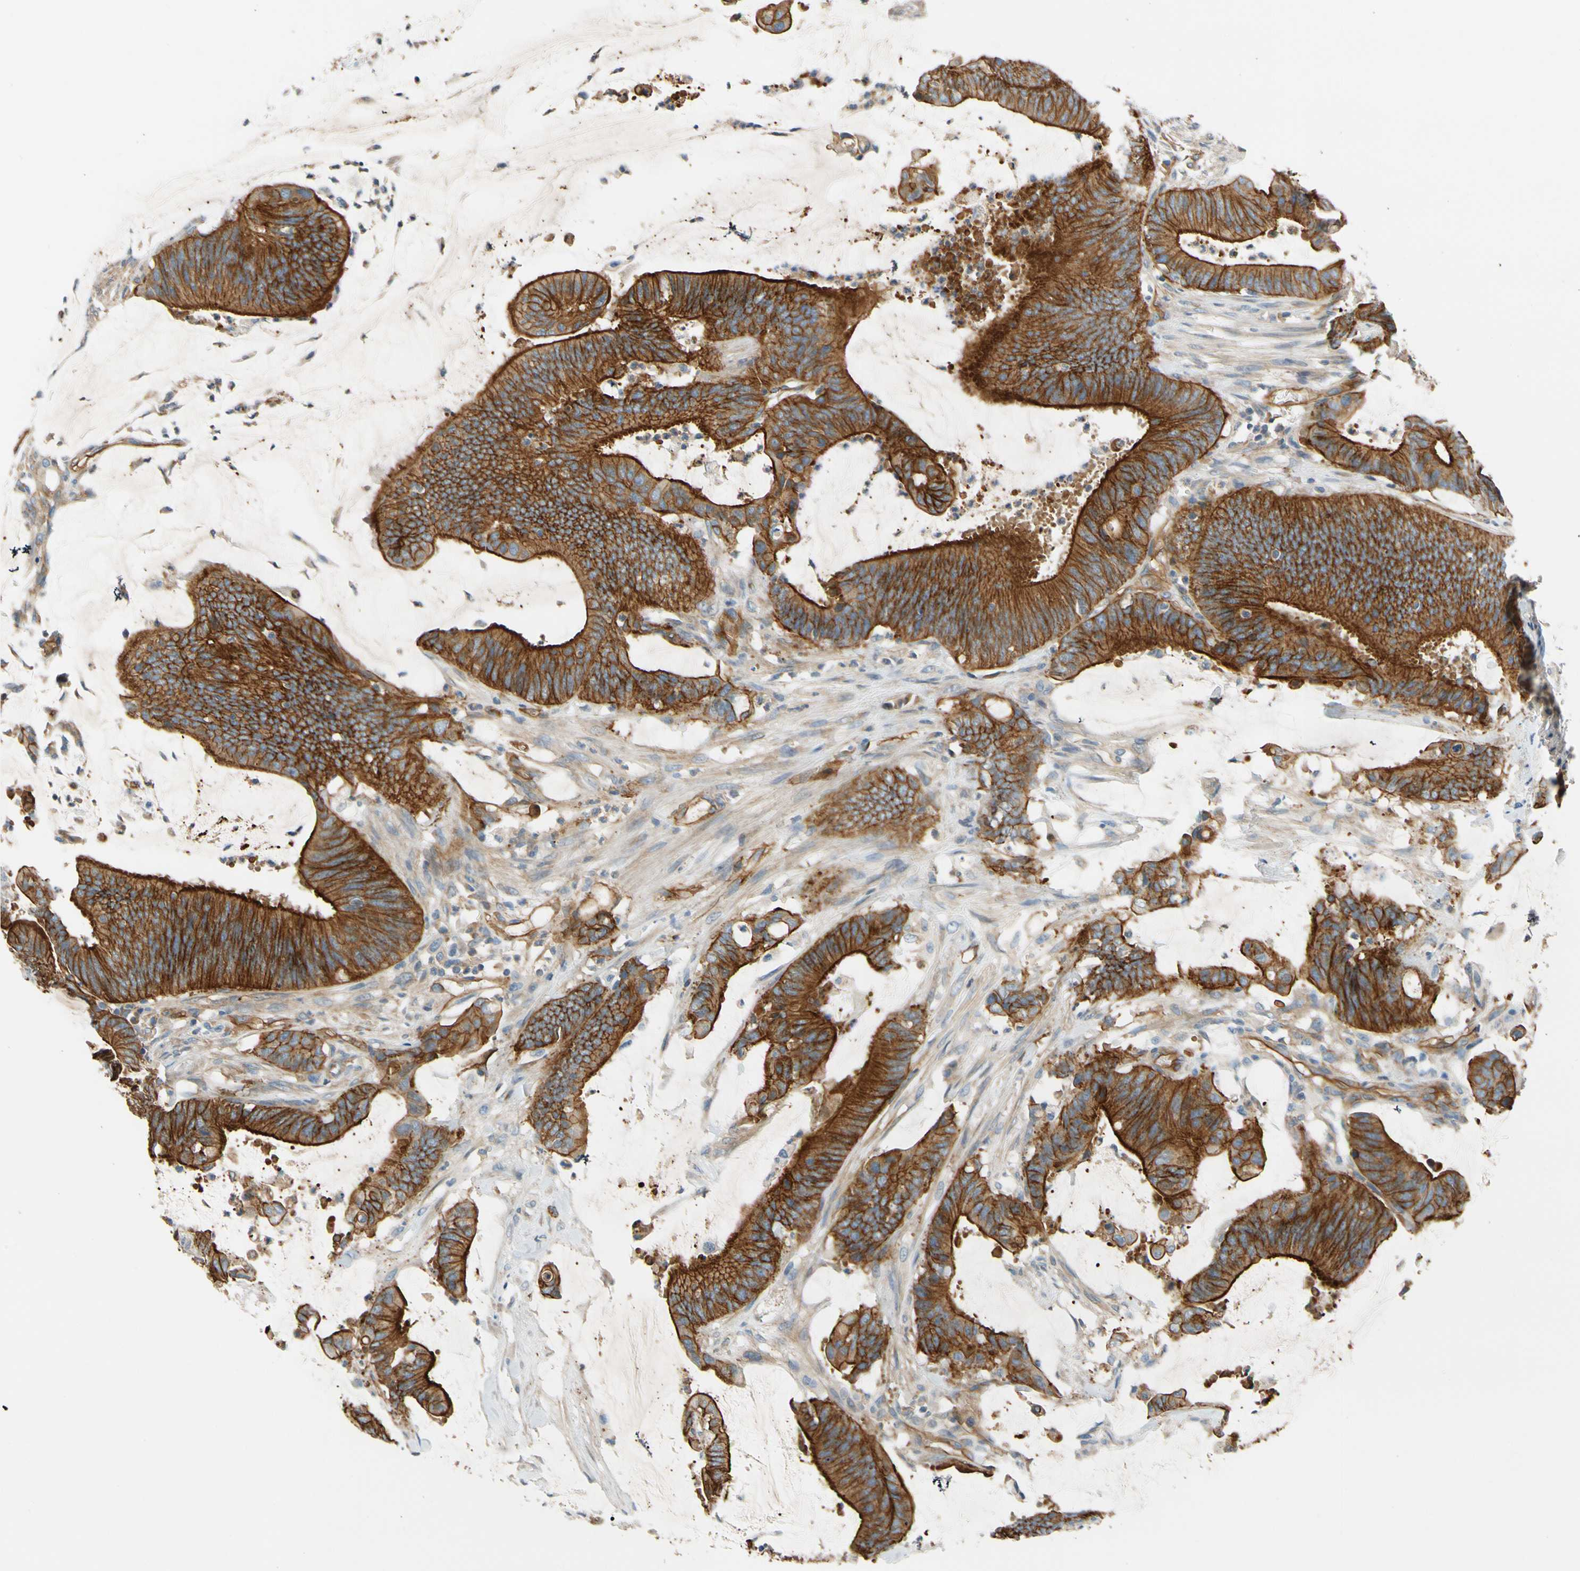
{"staining": {"intensity": "strong", "quantity": ">75%", "location": "cytoplasmic/membranous"}, "tissue": "colorectal cancer", "cell_type": "Tumor cells", "image_type": "cancer", "snomed": [{"axis": "morphology", "description": "Adenocarcinoma, NOS"}, {"axis": "topography", "description": "Rectum"}], "caption": "Approximately >75% of tumor cells in human colorectal cancer demonstrate strong cytoplasmic/membranous protein staining as visualized by brown immunohistochemical staining.", "gene": "SPTAN1", "patient": {"sex": "female", "age": 66}}